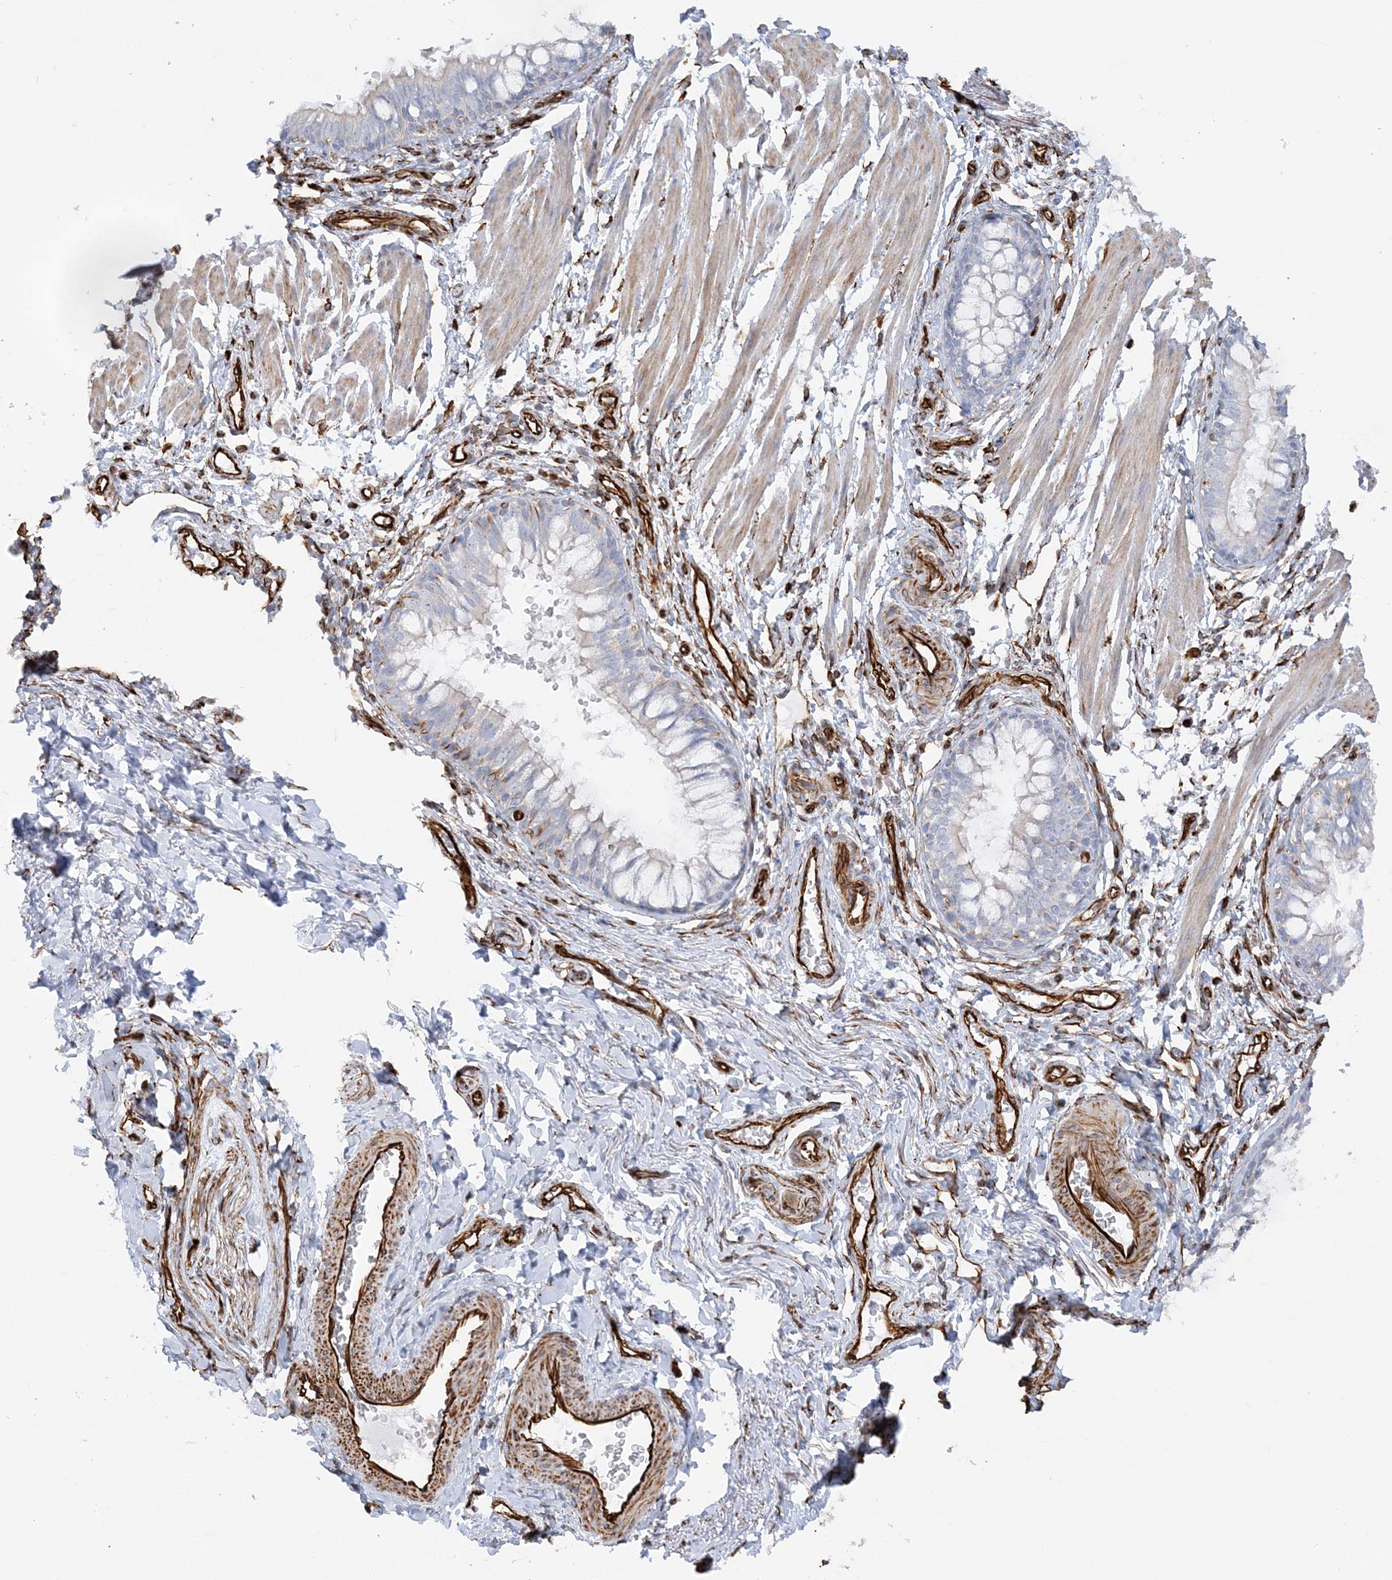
{"staining": {"intensity": "negative", "quantity": "none", "location": "none"}, "tissue": "bronchus", "cell_type": "Respiratory epithelial cells", "image_type": "normal", "snomed": [{"axis": "morphology", "description": "Normal tissue, NOS"}, {"axis": "topography", "description": "Cartilage tissue"}, {"axis": "topography", "description": "Bronchus"}], "caption": "This is an immunohistochemistry (IHC) image of unremarkable bronchus. There is no positivity in respiratory epithelial cells.", "gene": "SCLT1", "patient": {"sex": "female", "age": 36}}